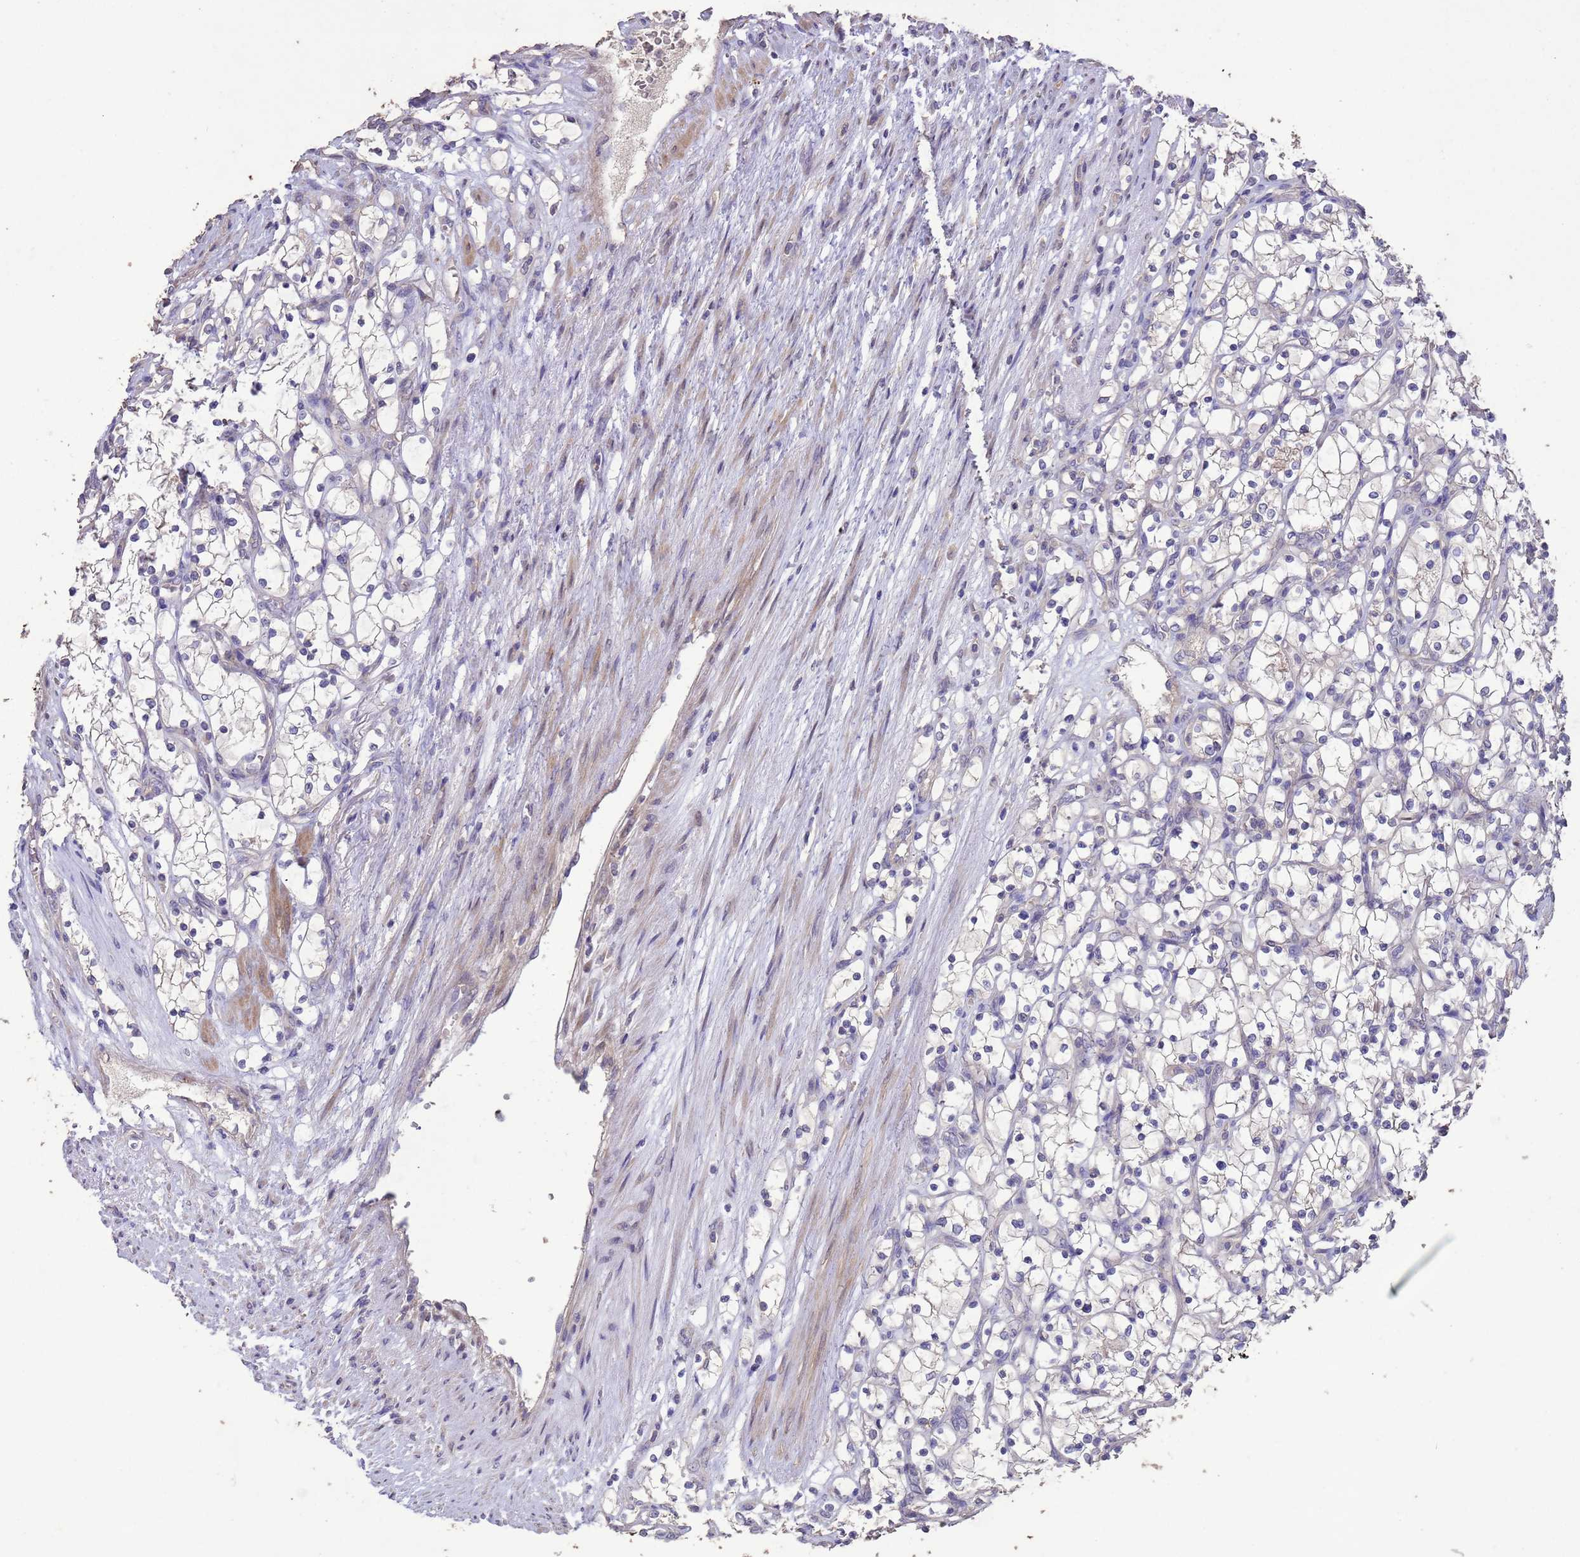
{"staining": {"intensity": "negative", "quantity": "none", "location": "none"}, "tissue": "renal cancer", "cell_type": "Tumor cells", "image_type": "cancer", "snomed": [{"axis": "morphology", "description": "Adenocarcinoma, NOS"}, {"axis": "topography", "description": "Kidney"}], "caption": "Tumor cells show no significant staining in renal adenocarcinoma. (DAB (3,3'-diaminobenzidine) immunohistochemistry (IHC), high magnification).", "gene": "SLC9B2", "patient": {"sex": "female", "age": 69}}